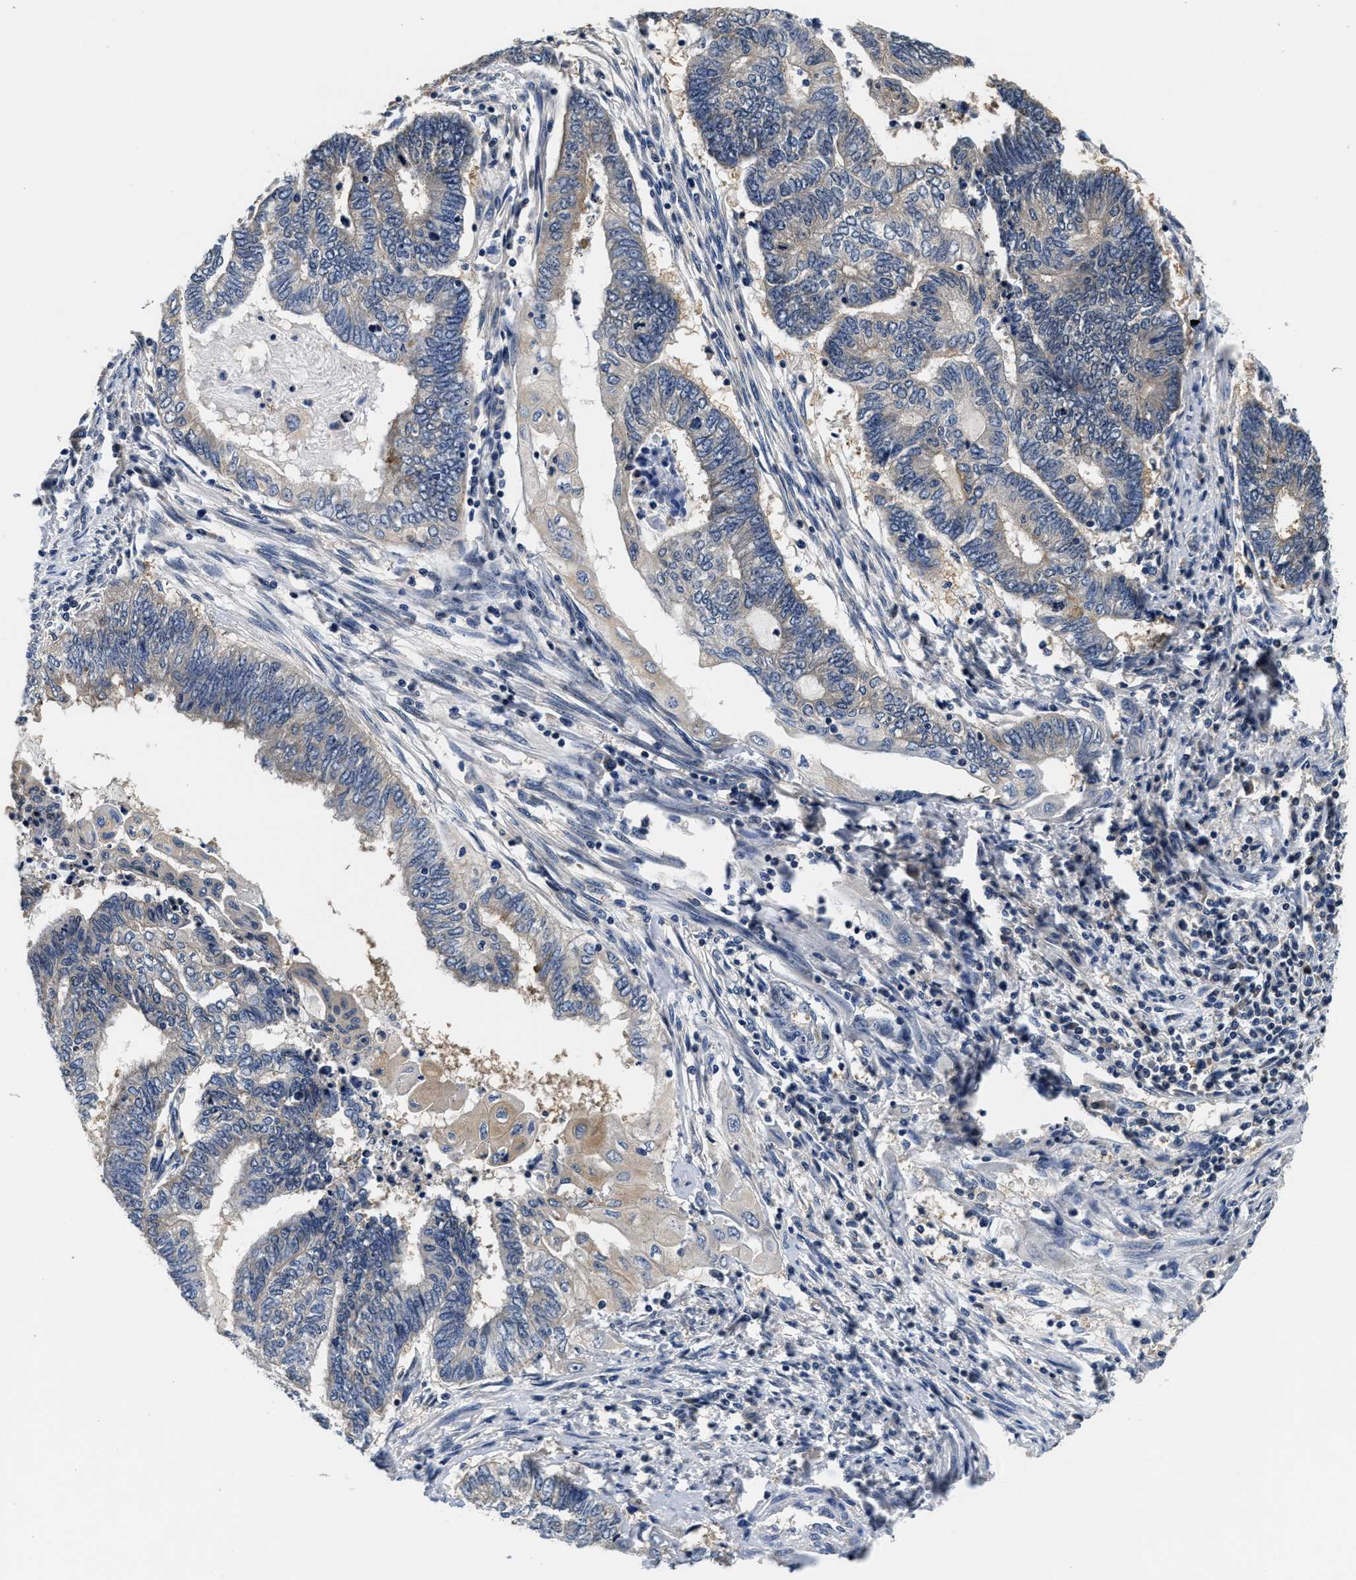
{"staining": {"intensity": "weak", "quantity": "<25%", "location": "cytoplasmic/membranous"}, "tissue": "endometrial cancer", "cell_type": "Tumor cells", "image_type": "cancer", "snomed": [{"axis": "morphology", "description": "Adenocarcinoma, NOS"}, {"axis": "topography", "description": "Uterus"}, {"axis": "topography", "description": "Endometrium"}], "caption": "A high-resolution photomicrograph shows immunohistochemistry staining of endometrial adenocarcinoma, which shows no significant staining in tumor cells.", "gene": "PHPT1", "patient": {"sex": "female", "age": 70}}